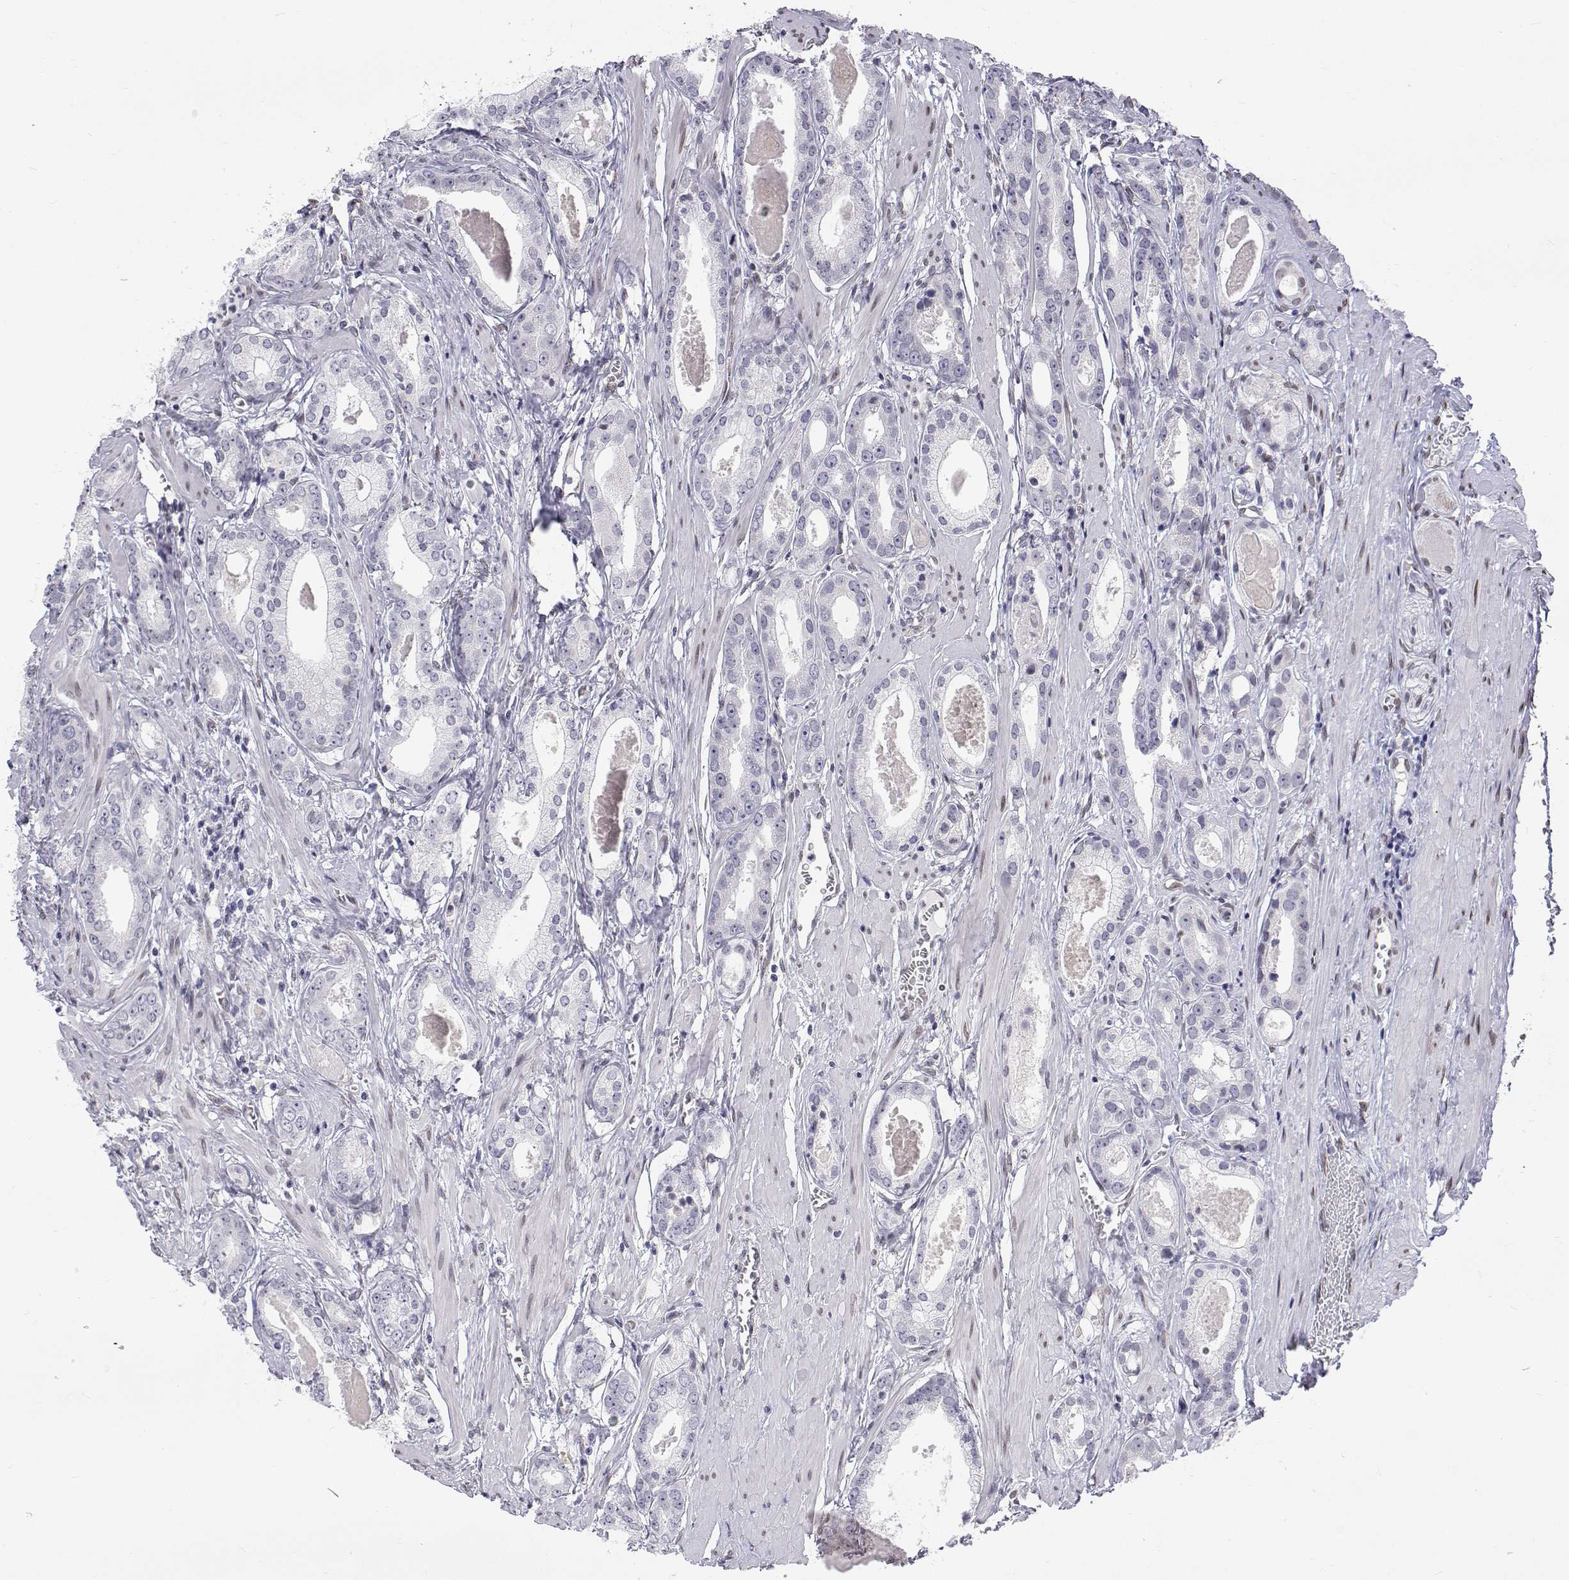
{"staining": {"intensity": "negative", "quantity": "none", "location": "none"}, "tissue": "prostate cancer", "cell_type": "Tumor cells", "image_type": "cancer", "snomed": [{"axis": "morphology", "description": "Adenocarcinoma, NOS"}, {"axis": "morphology", "description": "Adenocarcinoma, Low grade"}, {"axis": "topography", "description": "Prostate"}], "caption": "This is an immunohistochemistry (IHC) histopathology image of human prostate cancer (low-grade adenocarcinoma). There is no positivity in tumor cells.", "gene": "ZNF532", "patient": {"sex": "male", "age": 64}}